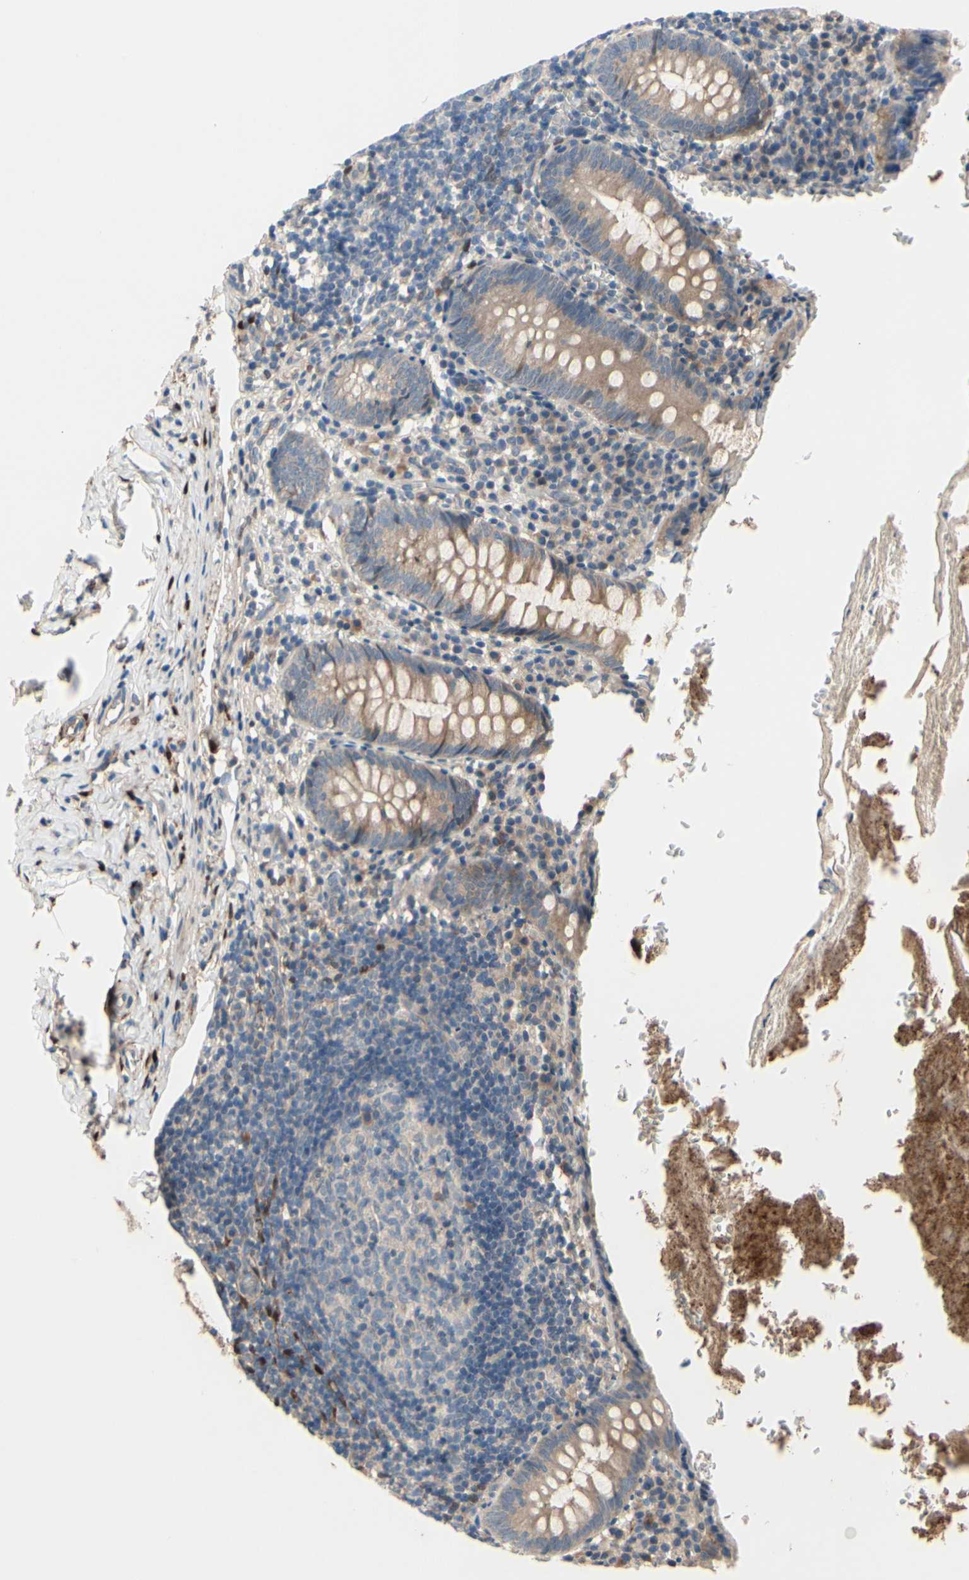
{"staining": {"intensity": "weak", "quantity": ">75%", "location": "cytoplasmic/membranous"}, "tissue": "appendix", "cell_type": "Glandular cells", "image_type": "normal", "snomed": [{"axis": "morphology", "description": "Normal tissue, NOS"}, {"axis": "topography", "description": "Appendix"}], "caption": "DAB (3,3'-diaminobenzidine) immunohistochemical staining of benign human appendix displays weak cytoplasmic/membranous protein positivity in approximately >75% of glandular cells.", "gene": "ICAM5", "patient": {"sex": "female", "age": 10}}